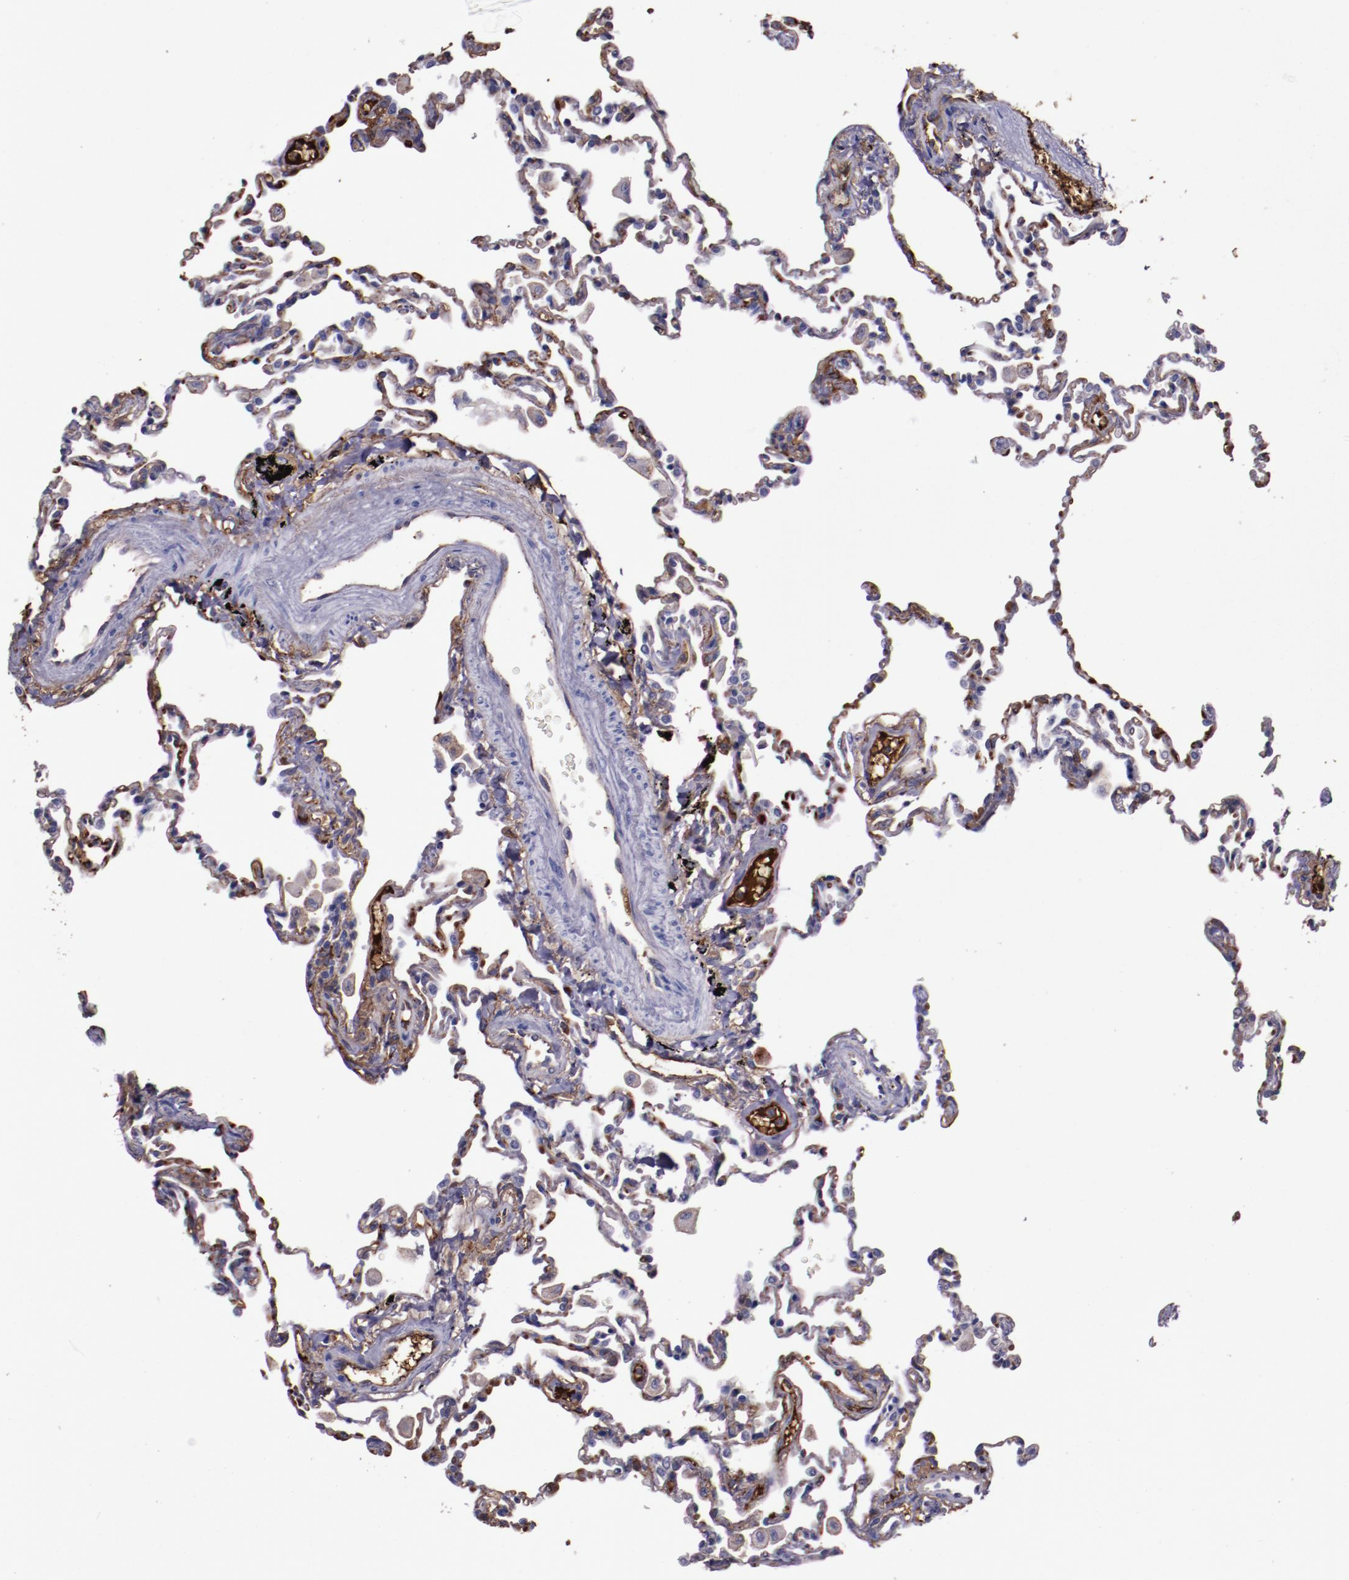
{"staining": {"intensity": "weak", "quantity": "25%-75%", "location": "cytoplasmic/membranous"}, "tissue": "lung", "cell_type": "Alveolar cells", "image_type": "normal", "snomed": [{"axis": "morphology", "description": "Normal tissue, NOS"}, {"axis": "topography", "description": "Lung"}], "caption": "Lung stained with immunohistochemistry (IHC) reveals weak cytoplasmic/membranous staining in approximately 25%-75% of alveolar cells.", "gene": "A2M", "patient": {"sex": "male", "age": 59}}